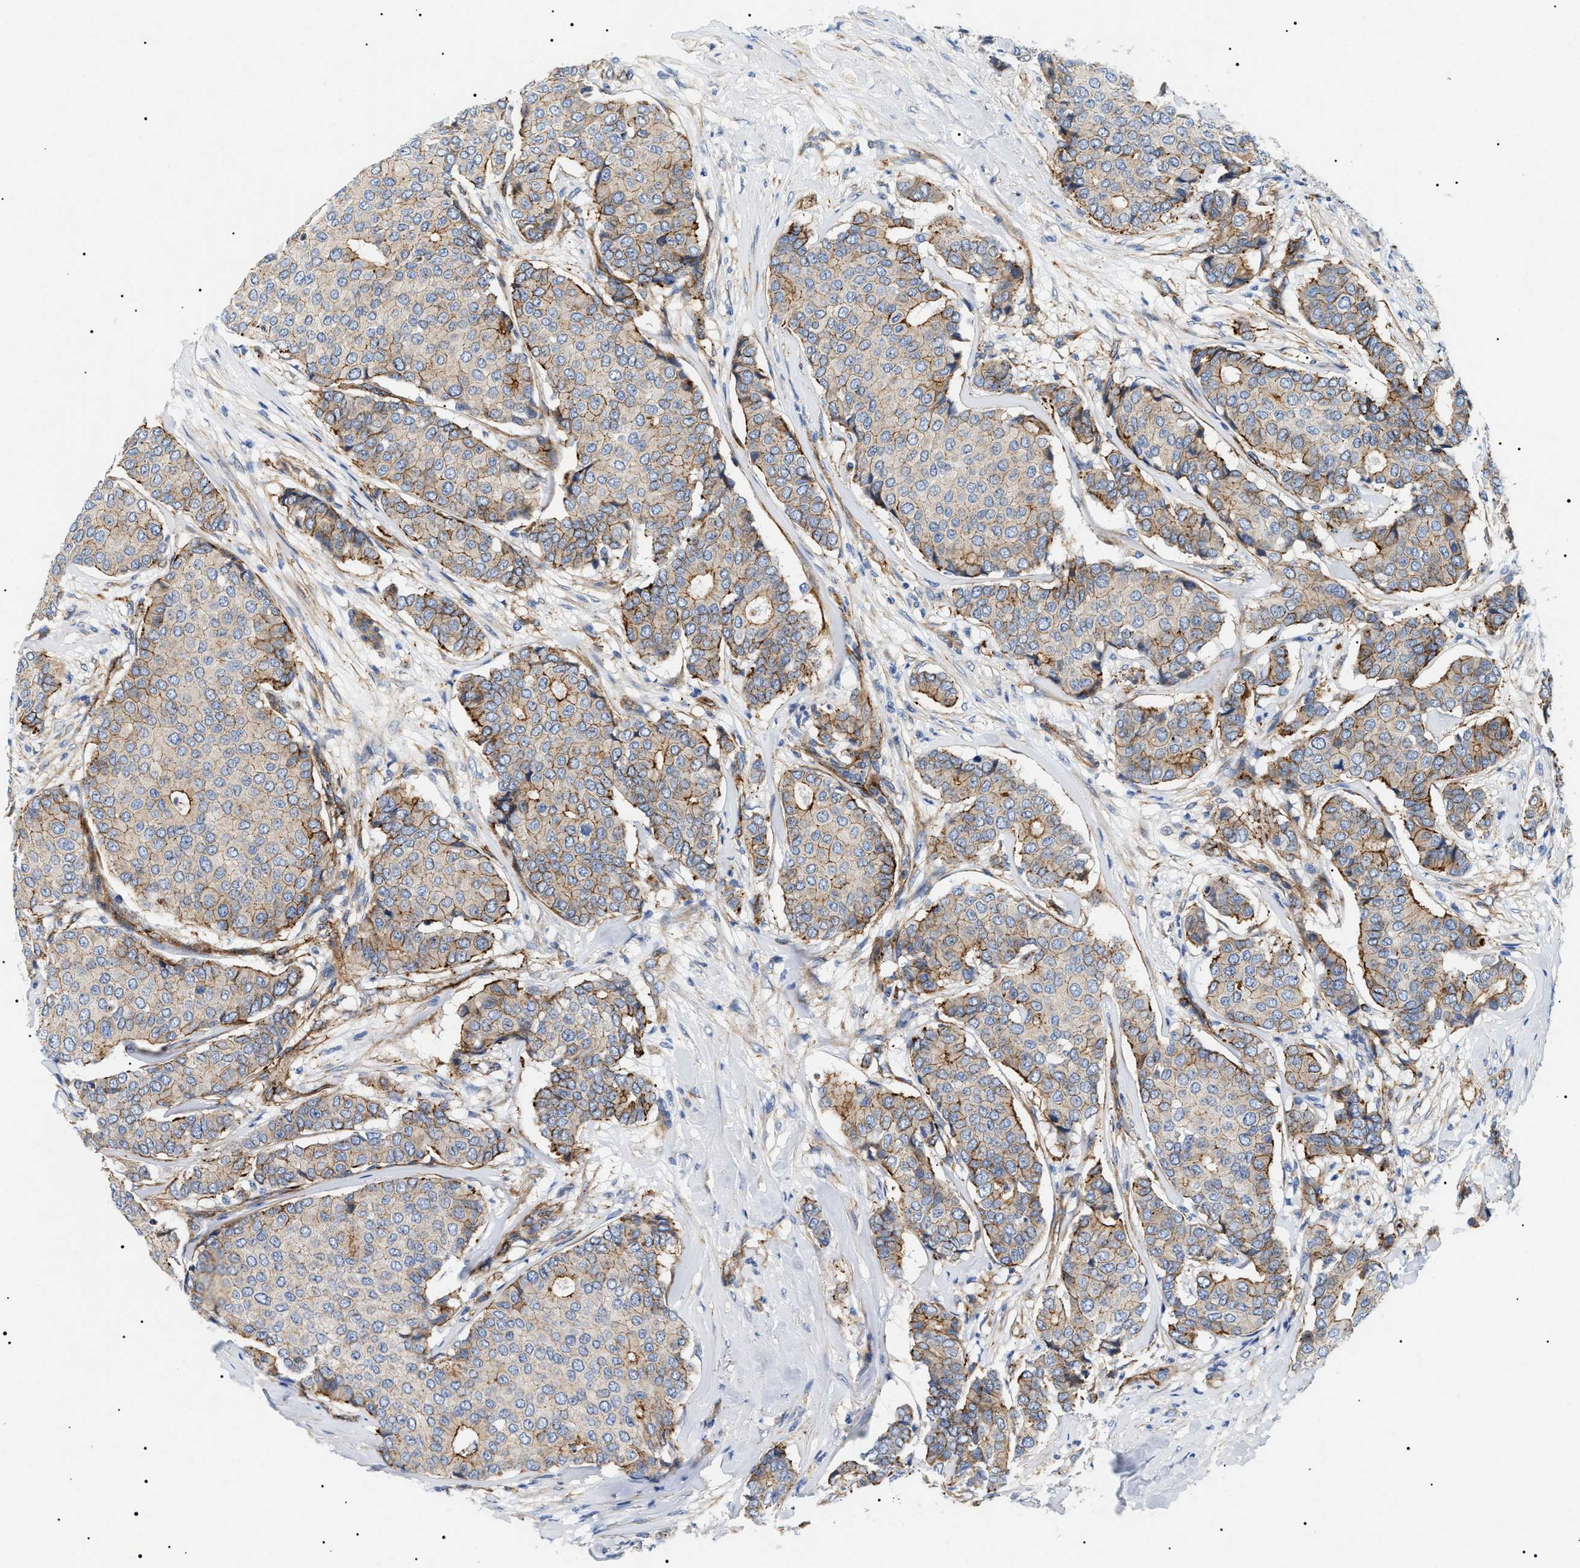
{"staining": {"intensity": "moderate", "quantity": "25%-75%", "location": "cytoplasmic/membranous"}, "tissue": "breast cancer", "cell_type": "Tumor cells", "image_type": "cancer", "snomed": [{"axis": "morphology", "description": "Duct carcinoma"}, {"axis": "topography", "description": "Breast"}], "caption": "High-magnification brightfield microscopy of infiltrating ductal carcinoma (breast) stained with DAB (brown) and counterstained with hematoxylin (blue). tumor cells exhibit moderate cytoplasmic/membranous expression is appreciated in about25%-75% of cells.", "gene": "TMEM222", "patient": {"sex": "female", "age": 75}}